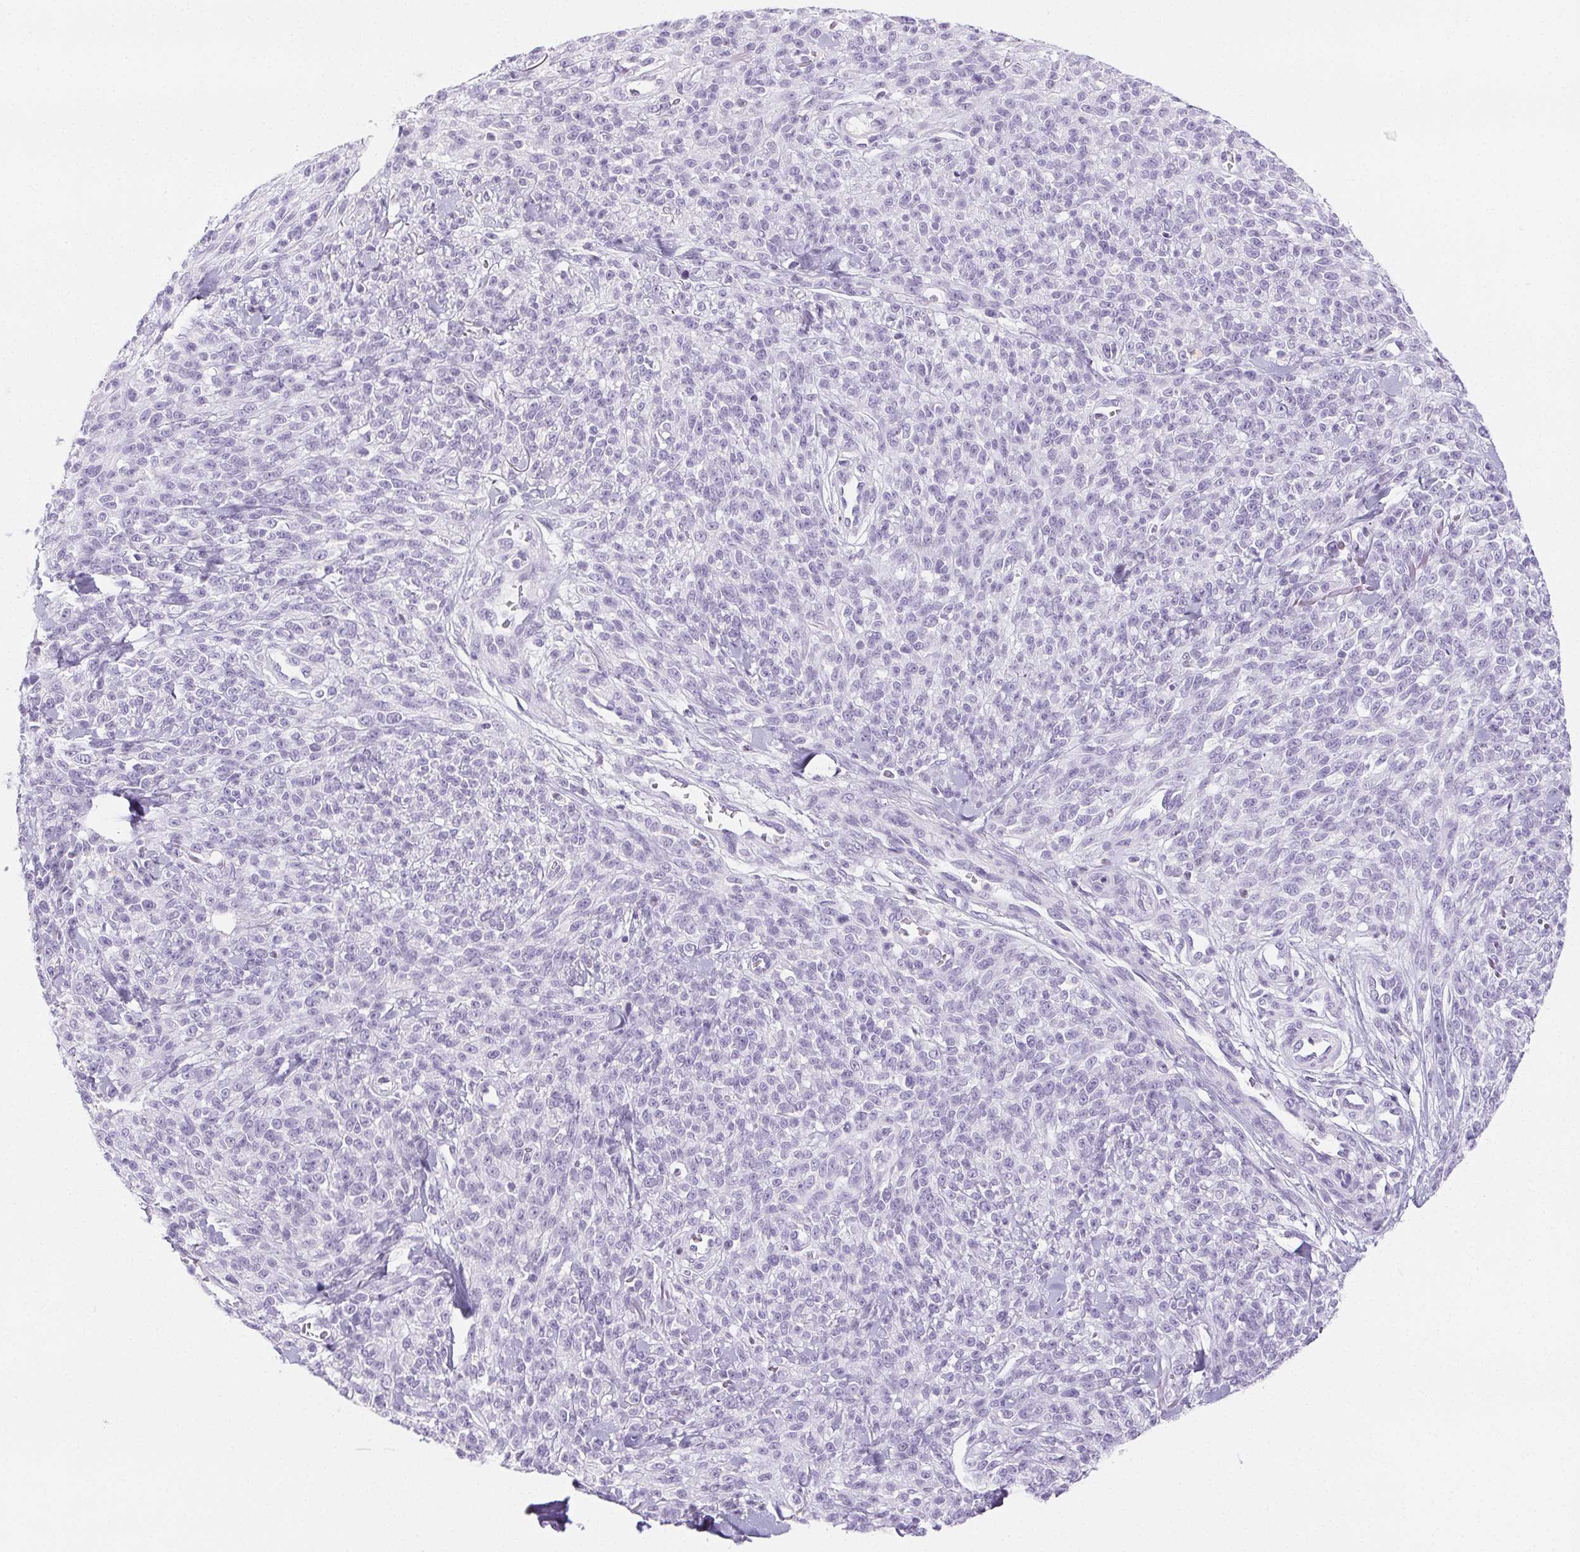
{"staining": {"intensity": "negative", "quantity": "none", "location": "none"}, "tissue": "melanoma", "cell_type": "Tumor cells", "image_type": "cancer", "snomed": [{"axis": "morphology", "description": "Malignant melanoma, NOS"}, {"axis": "topography", "description": "Skin"}, {"axis": "topography", "description": "Skin of trunk"}], "caption": "Protein analysis of melanoma exhibits no significant expression in tumor cells.", "gene": "BEND2", "patient": {"sex": "male", "age": 74}}